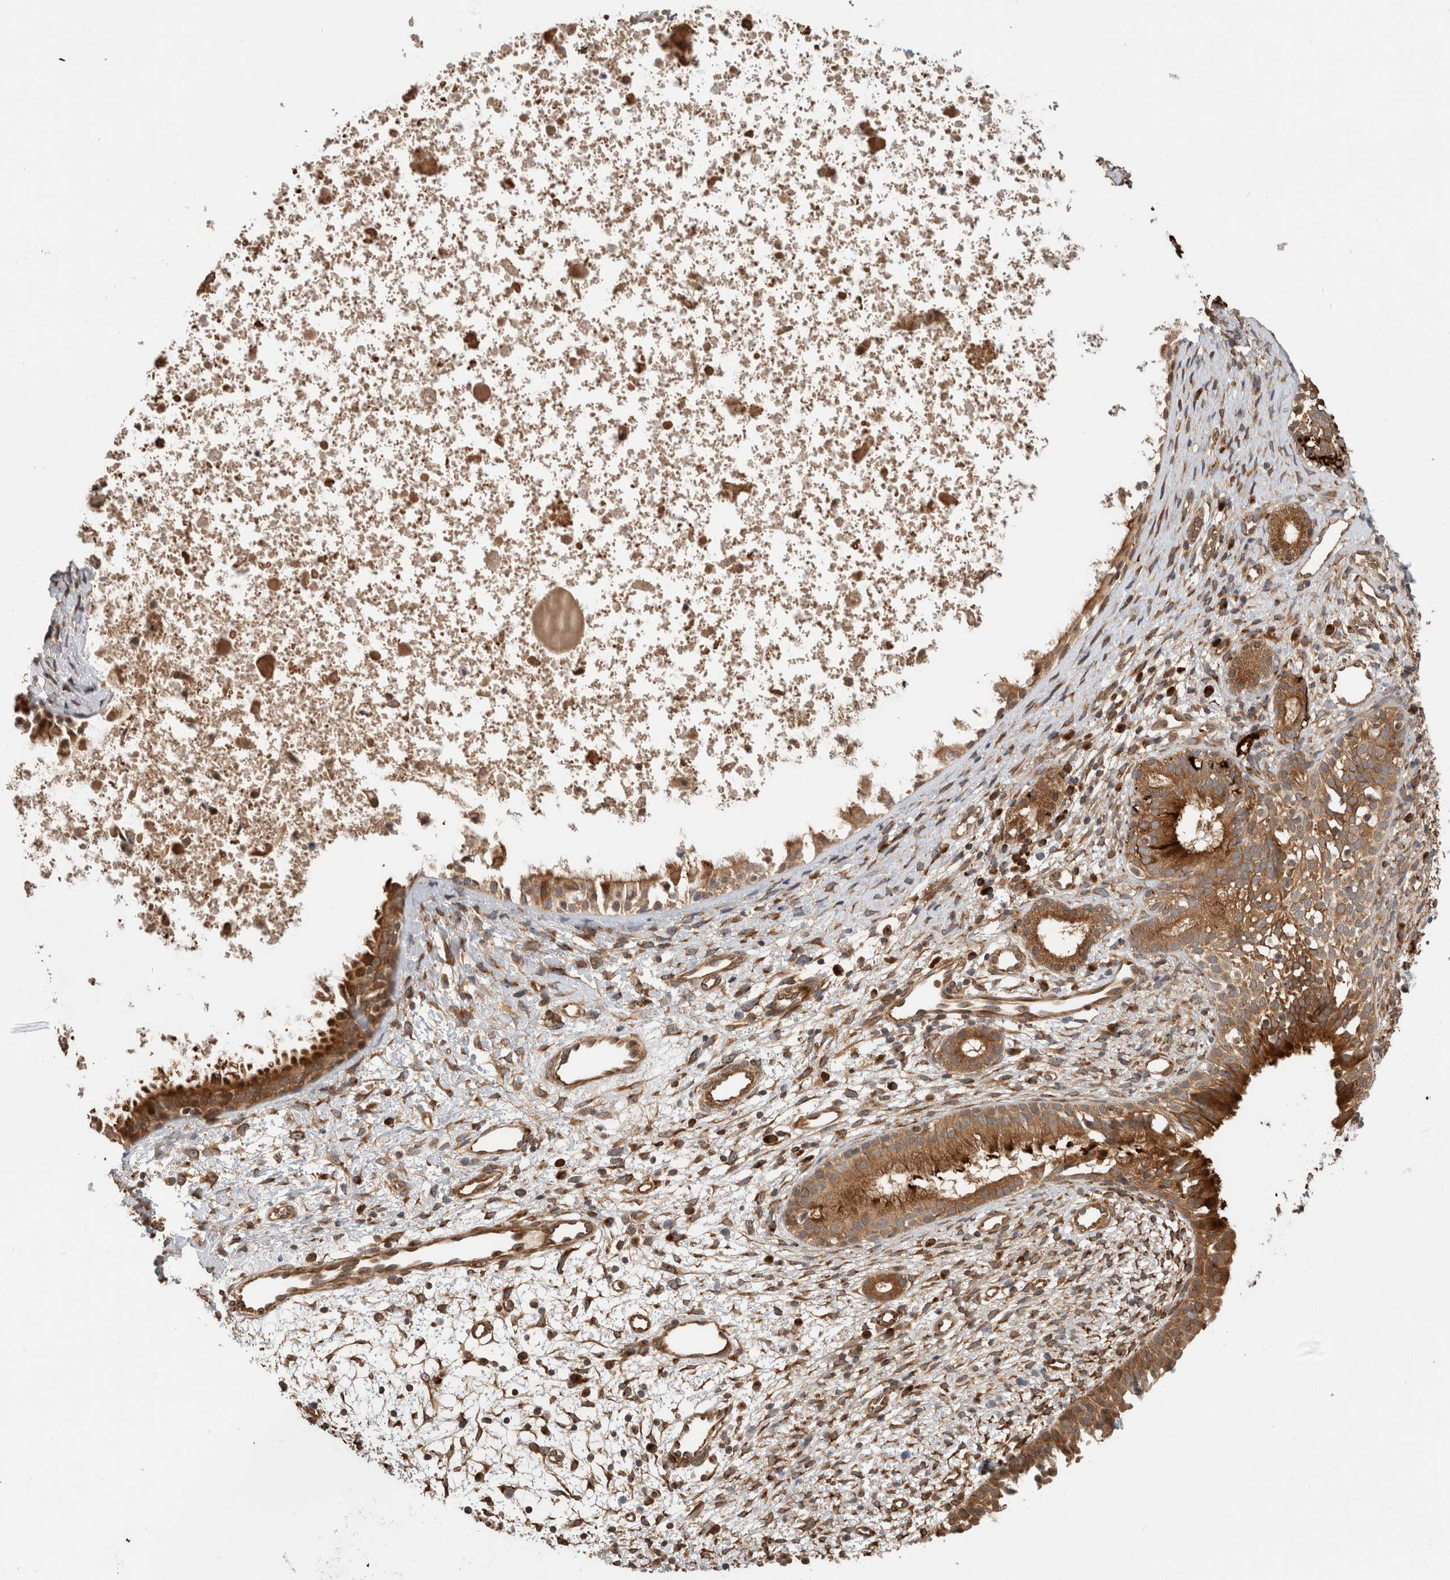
{"staining": {"intensity": "strong", "quantity": ">75%", "location": "cytoplasmic/membranous"}, "tissue": "nasopharynx", "cell_type": "Respiratory epithelial cells", "image_type": "normal", "snomed": [{"axis": "morphology", "description": "Normal tissue, NOS"}, {"axis": "topography", "description": "Nasopharynx"}], "caption": "Immunohistochemical staining of unremarkable human nasopharynx shows >75% levels of strong cytoplasmic/membranous protein expression in about >75% of respiratory epithelial cells.", "gene": "PCDHB15", "patient": {"sex": "male", "age": 22}}